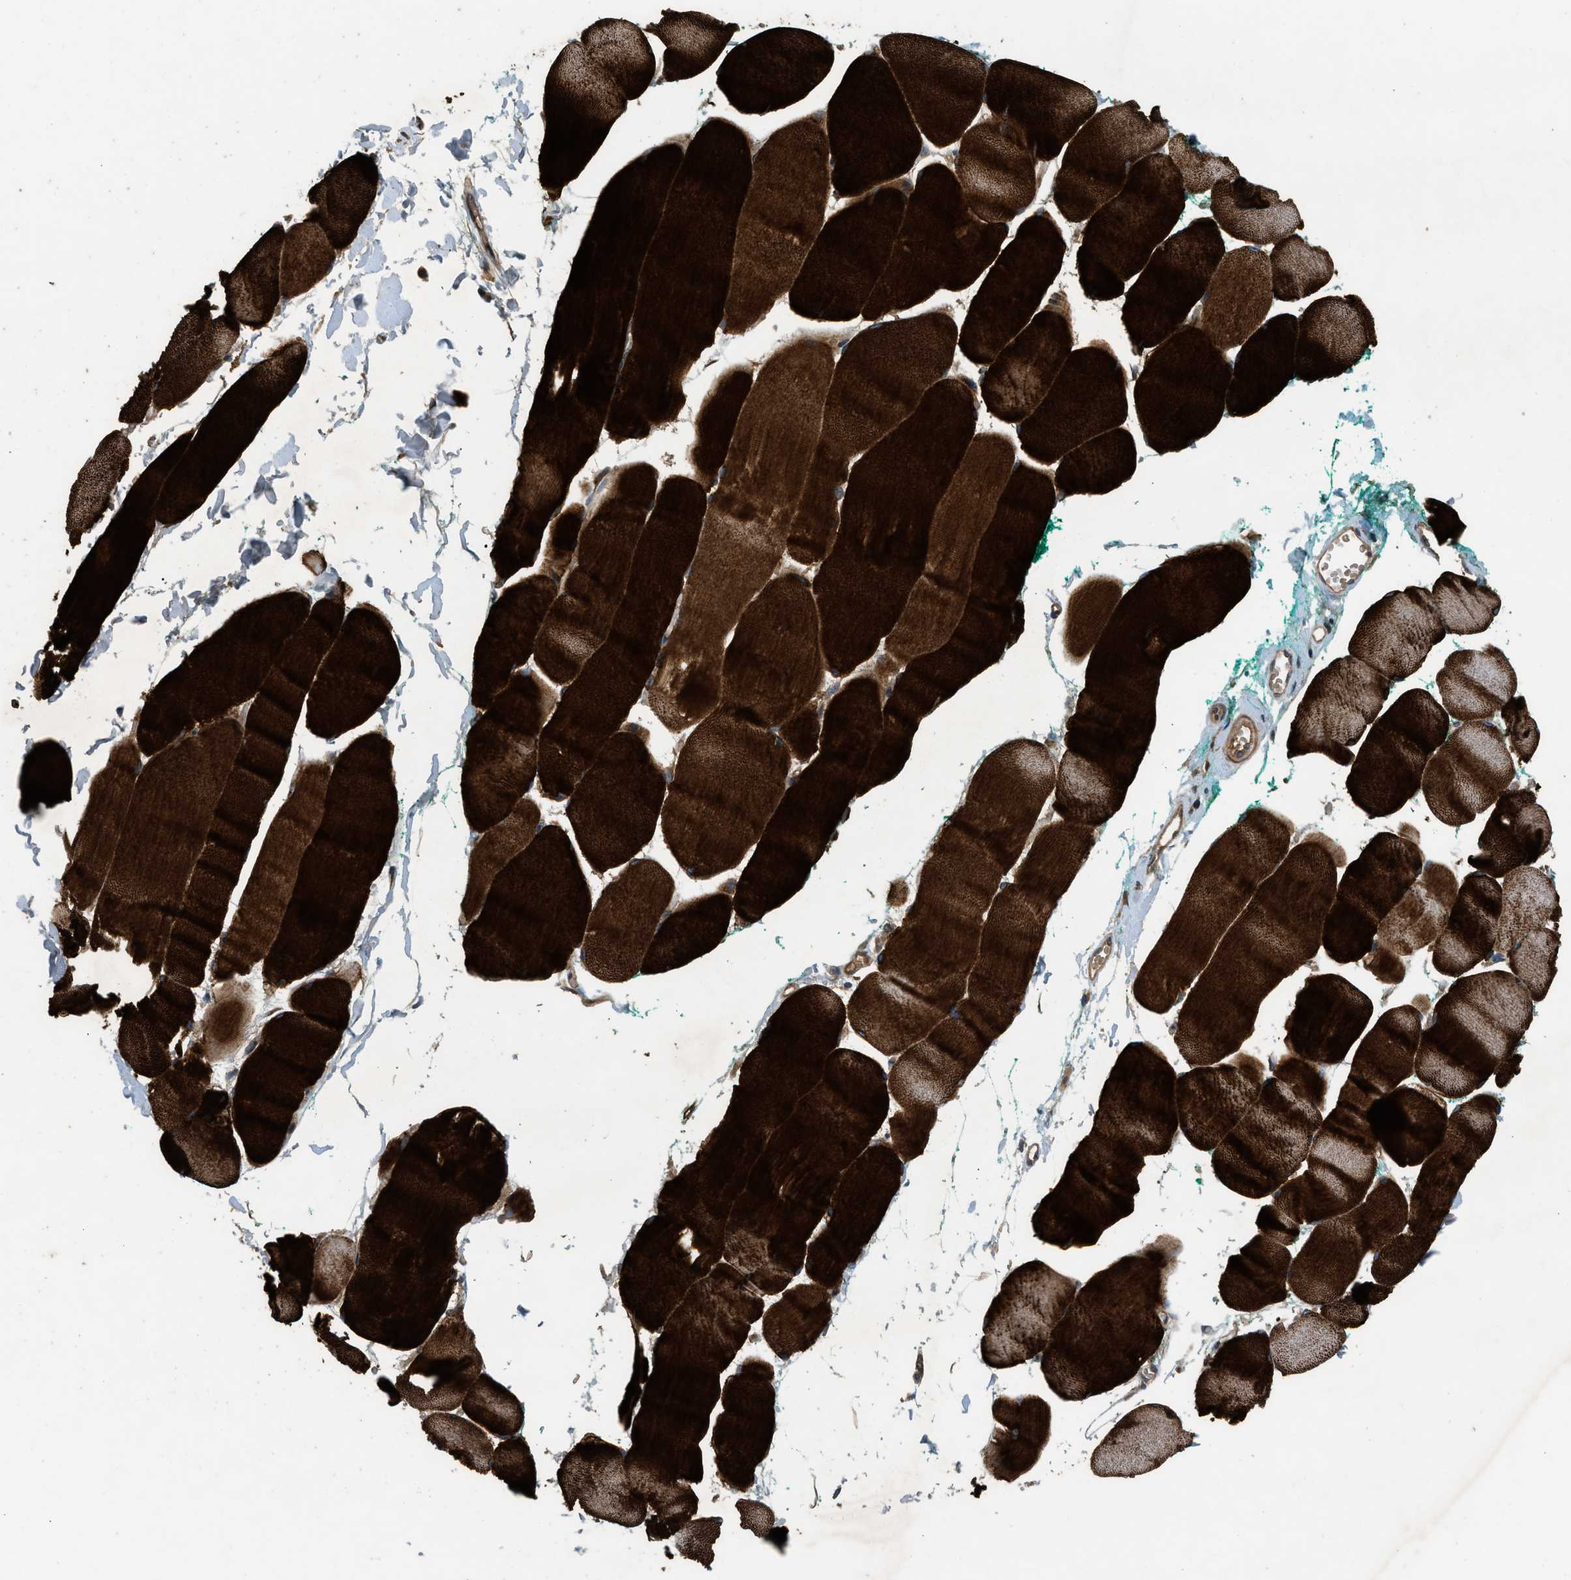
{"staining": {"intensity": "strong", "quantity": ">75%", "location": "cytoplasmic/membranous"}, "tissue": "skeletal muscle", "cell_type": "Myocytes", "image_type": "normal", "snomed": [{"axis": "morphology", "description": "Normal tissue, NOS"}, {"axis": "morphology", "description": "Squamous cell carcinoma, NOS"}, {"axis": "topography", "description": "Skeletal muscle"}], "caption": "Immunohistochemistry of normal skeletal muscle shows high levels of strong cytoplasmic/membranous staining in about >75% of myocytes.", "gene": "CNNM3", "patient": {"sex": "male", "age": 51}}